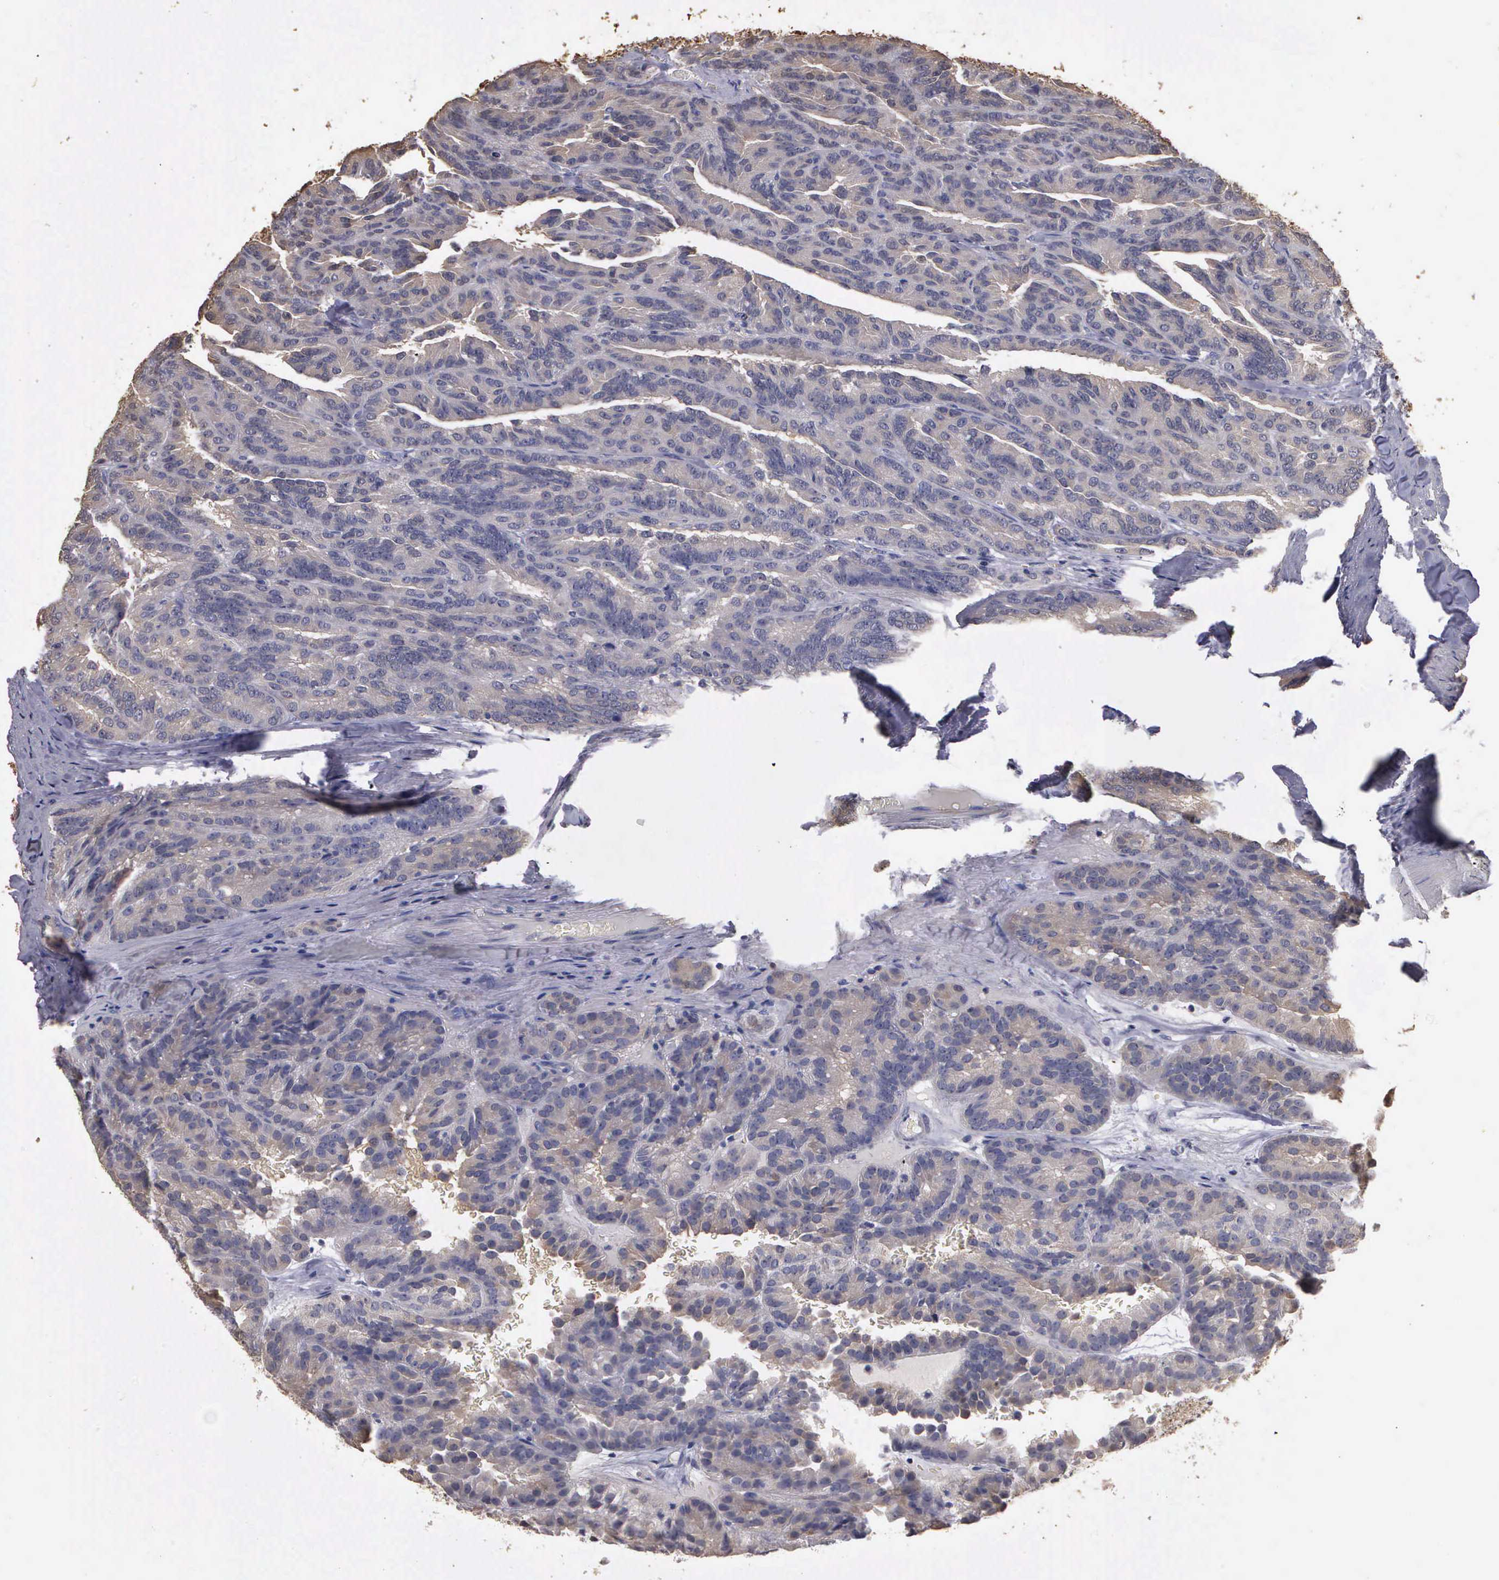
{"staining": {"intensity": "weak", "quantity": "25%-75%", "location": "cytoplasmic/membranous"}, "tissue": "renal cancer", "cell_type": "Tumor cells", "image_type": "cancer", "snomed": [{"axis": "morphology", "description": "Adenocarcinoma, NOS"}, {"axis": "topography", "description": "Kidney"}], "caption": "Renal cancer tissue reveals weak cytoplasmic/membranous expression in approximately 25%-75% of tumor cells, visualized by immunohistochemistry.", "gene": "ENO3", "patient": {"sex": "male", "age": 46}}